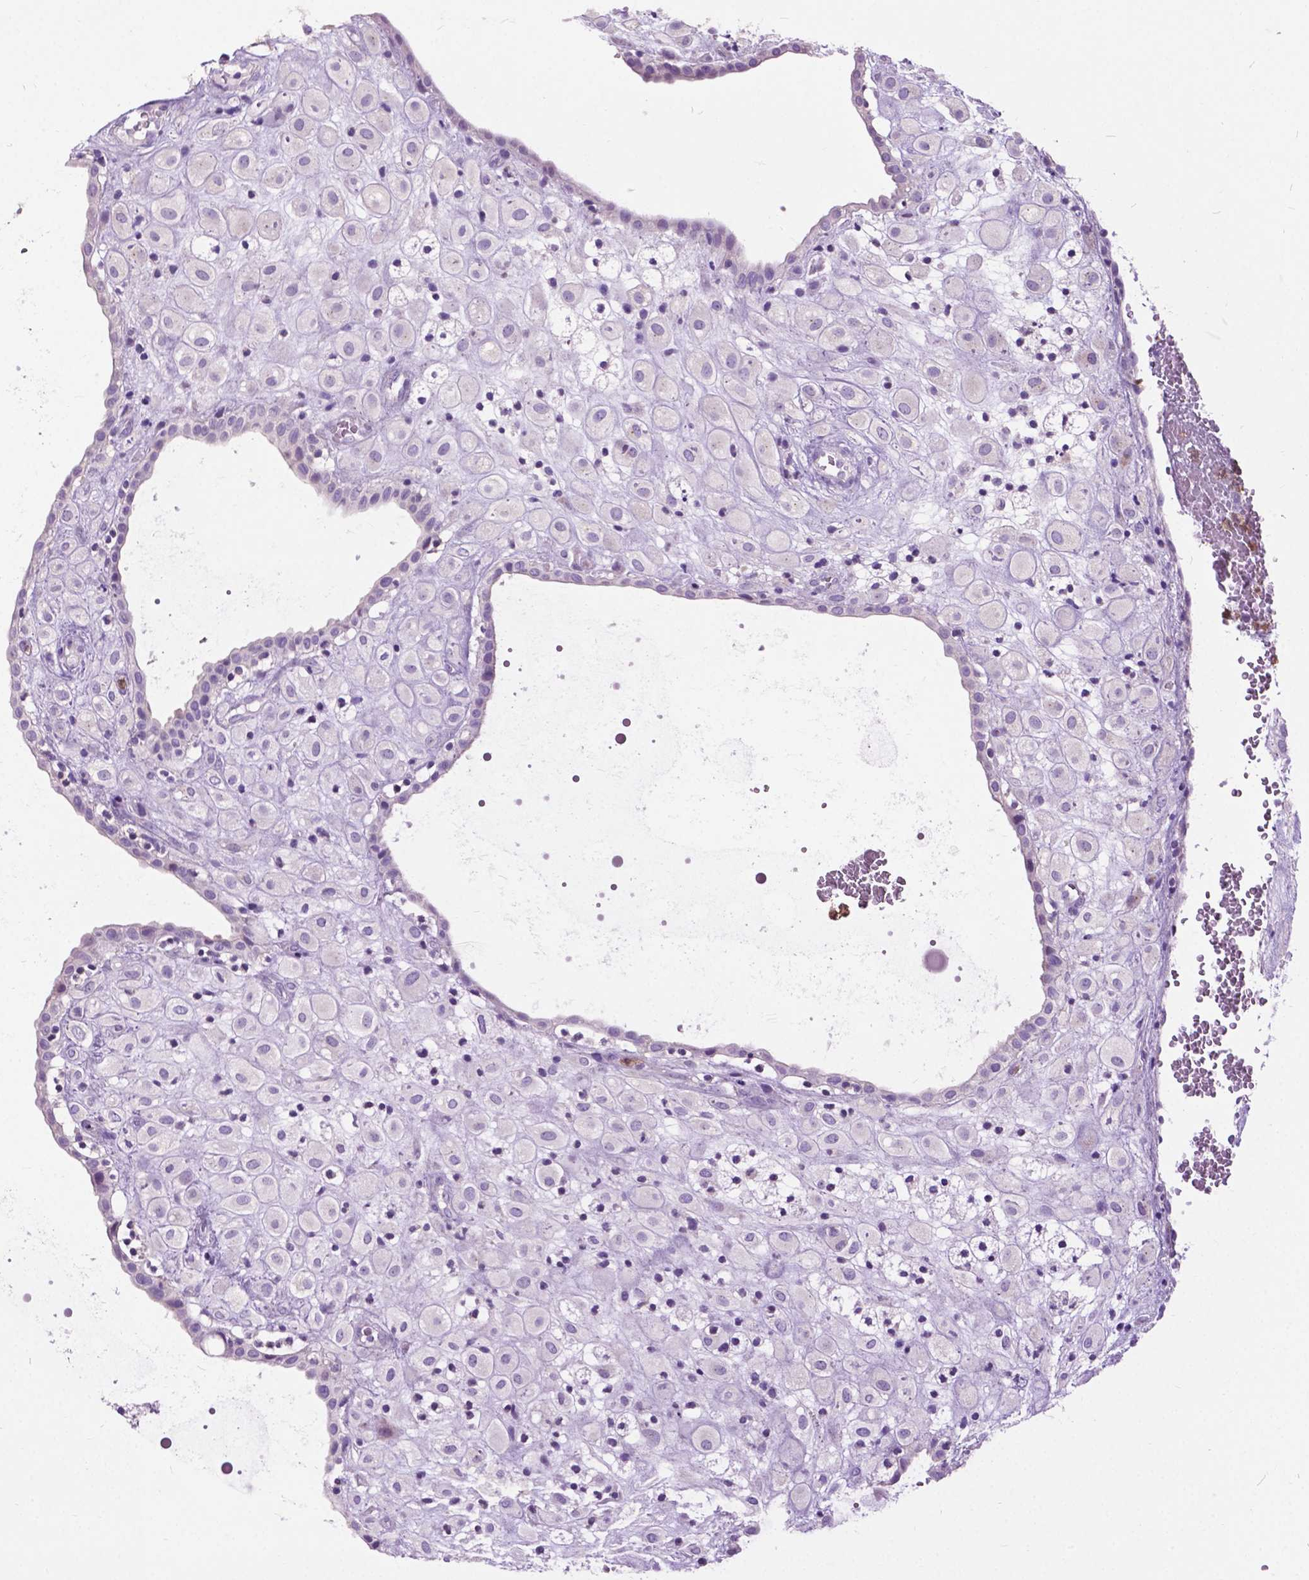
{"staining": {"intensity": "negative", "quantity": "none", "location": "none"}, "tissue": "placenta", "cell_type": "Decidual cells", "image_type": "normal", "snomed": [{"axis": "morphology", "description": "Normal tissue, NOS"}, {"axis": "topography", "description": "Placenta"}], "caption": "DAB immunohistochemical staining of benign placenta demonstrates no significant expression in decidual cells. Nuclei are stained in blue.", "gene": "PRR35", "patient": {"sex": "female", "age": 24}}